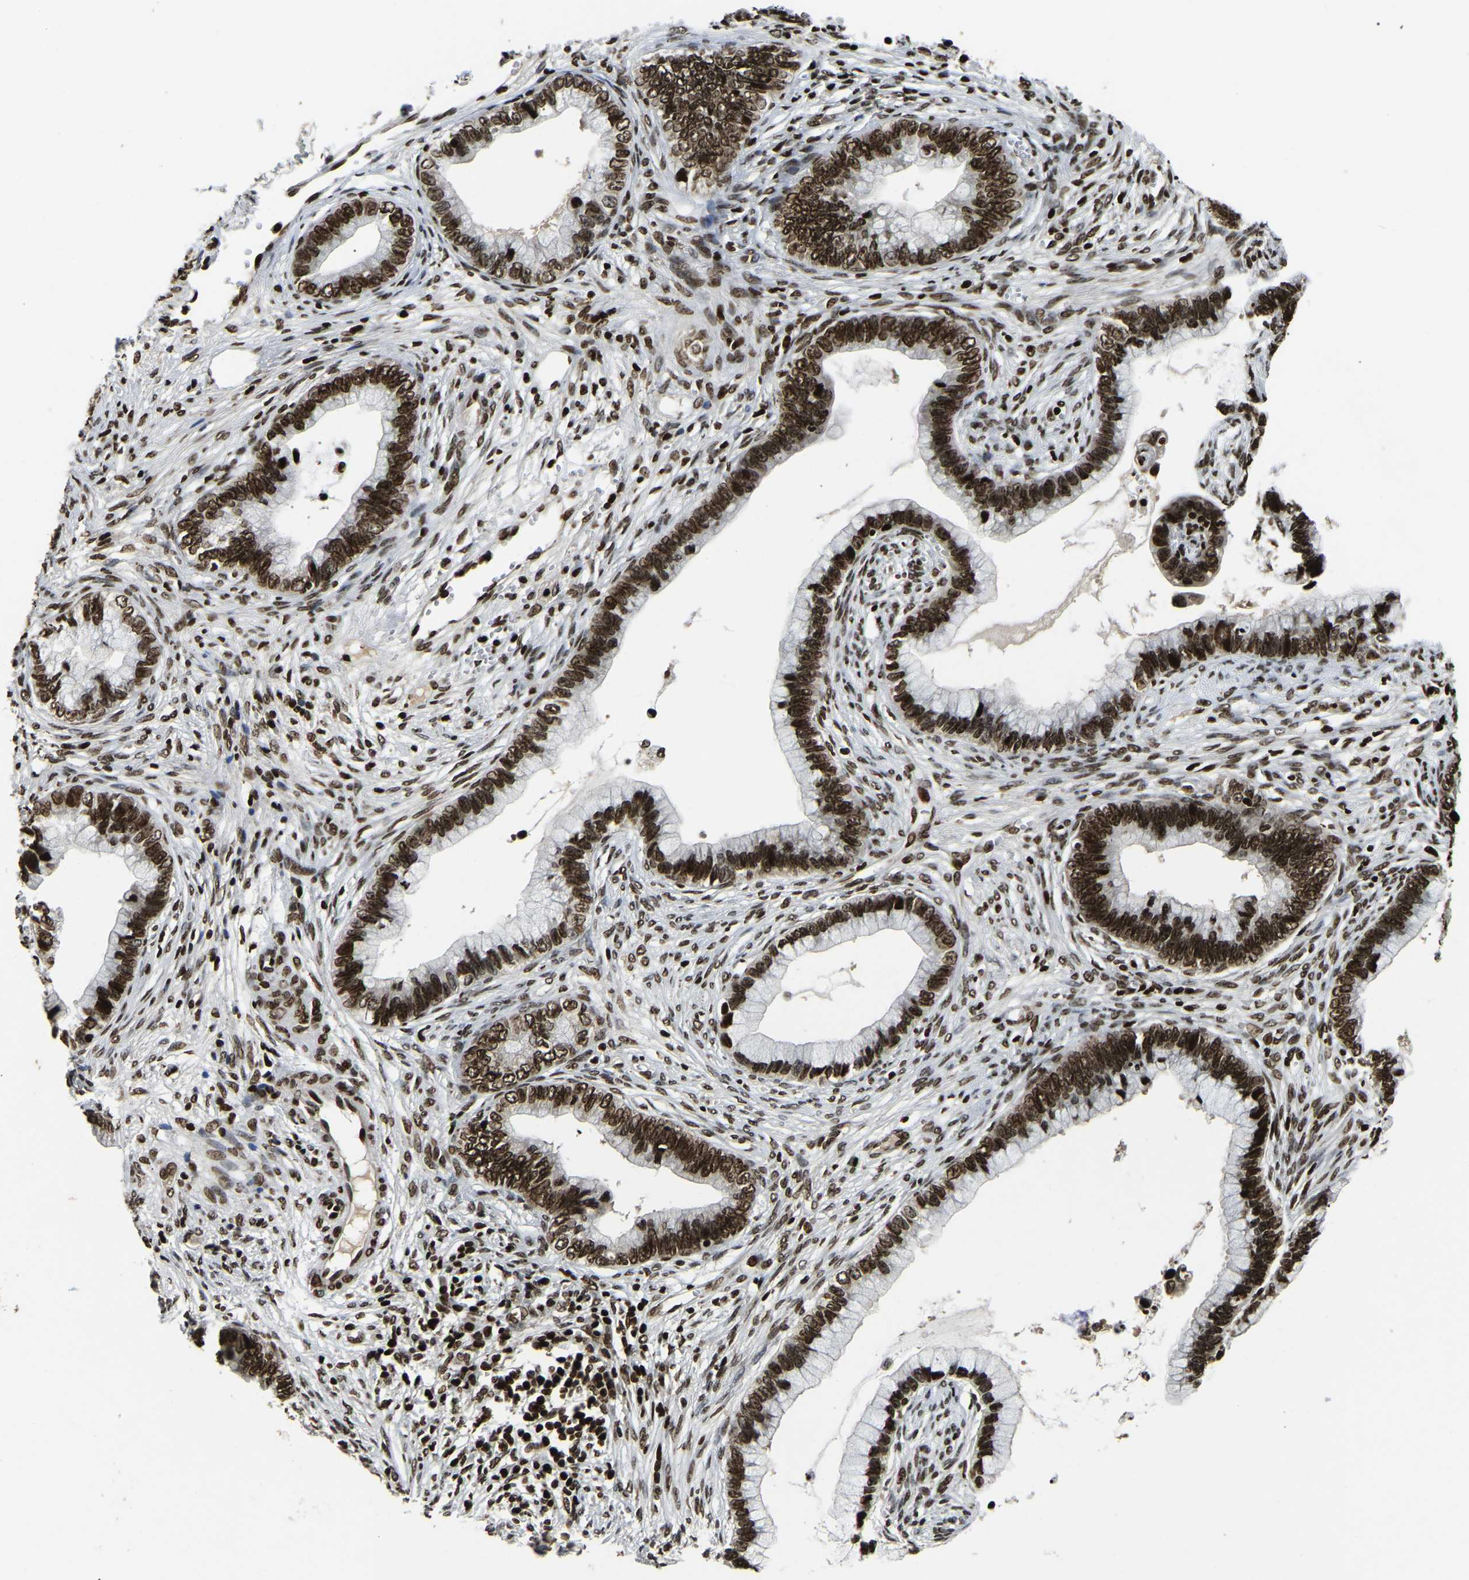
{"staining": {"intensity": "strong", "quantity": ">75%", "location": "nuclear"}, "tissue": "cervical cancer", "cell_type": "Tumor cells", "image_type": "cancer", "snomed": [{"axis": "morphology", "description": "Adenocarcinoma, NOS"}, {"axis": "topography", "description": "Cervix"}], "caption": "Protein staining of cervical adenocarcinoma tissue demonstrates strong nuclear expression in about >75% of tumor cells.", "gene": "LRRC61", "patient": {"sex": "female", "age": 44}}